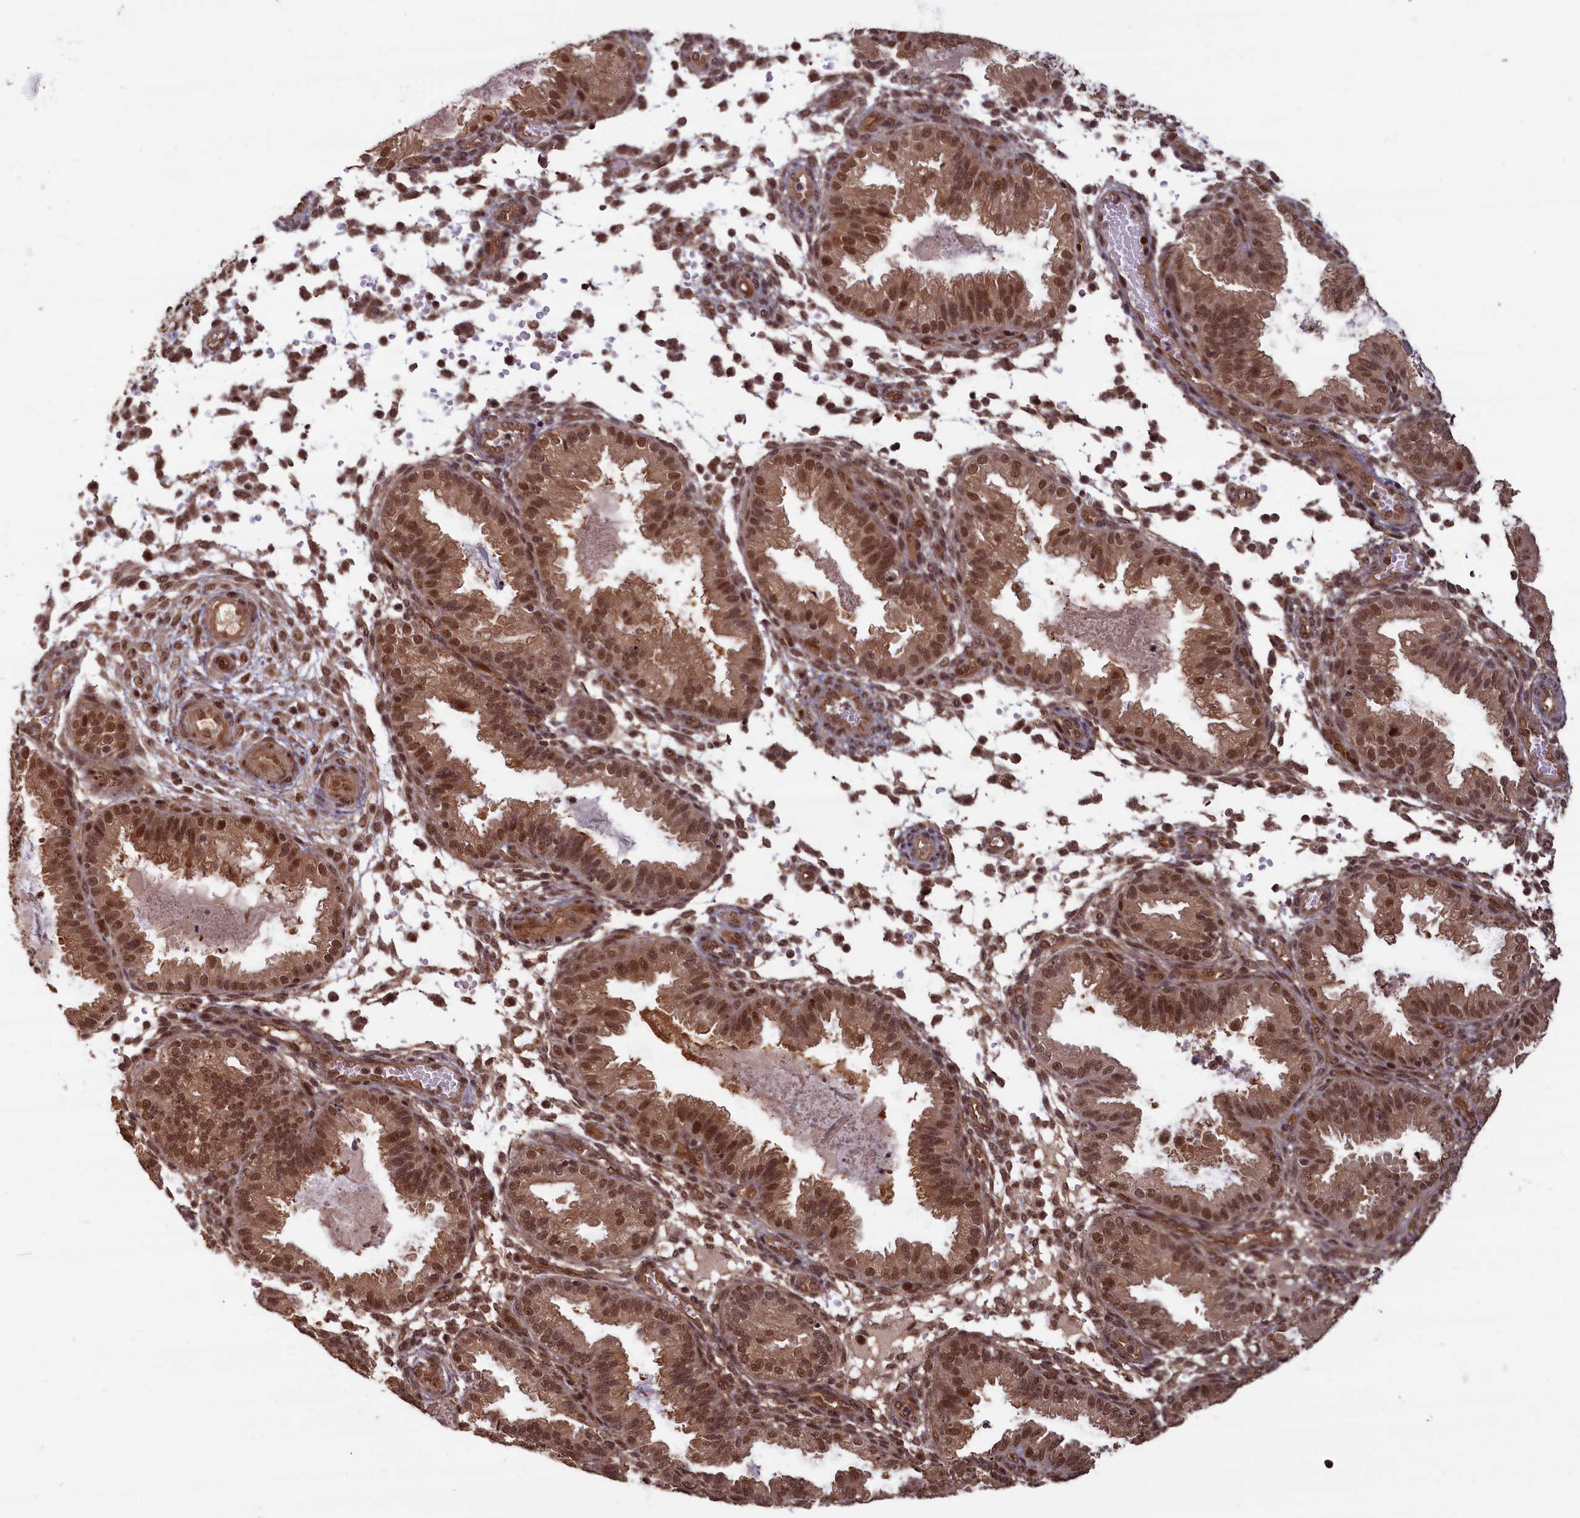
{"staining": {"intensity": "moderate", "quantity": ">75%", "location": "cytoplasmic/membranous,nuclear"}, "tissue": "endometrium", "cell_type": "Cells in endometrial stroma", "image_type": "normal", "snomed": [{"axis": "morphology", "description": "Normal tissue, NOS"}, {"axis": "topography", "description": "Endometrium"}], "caption": "High-magnification brightfield microscopy of normal endometrium stained with DAB (3,3'-diaminobenzidine) (brown) and counterstained with hematoxylin (blue). cells in endometrial stroma exhibit moderate cytoplasmic/membranous,nuclear staining is seen in about>75% of cells.", "gene": "HIF3A", "patient": {"sex": "female", "age": 33}}